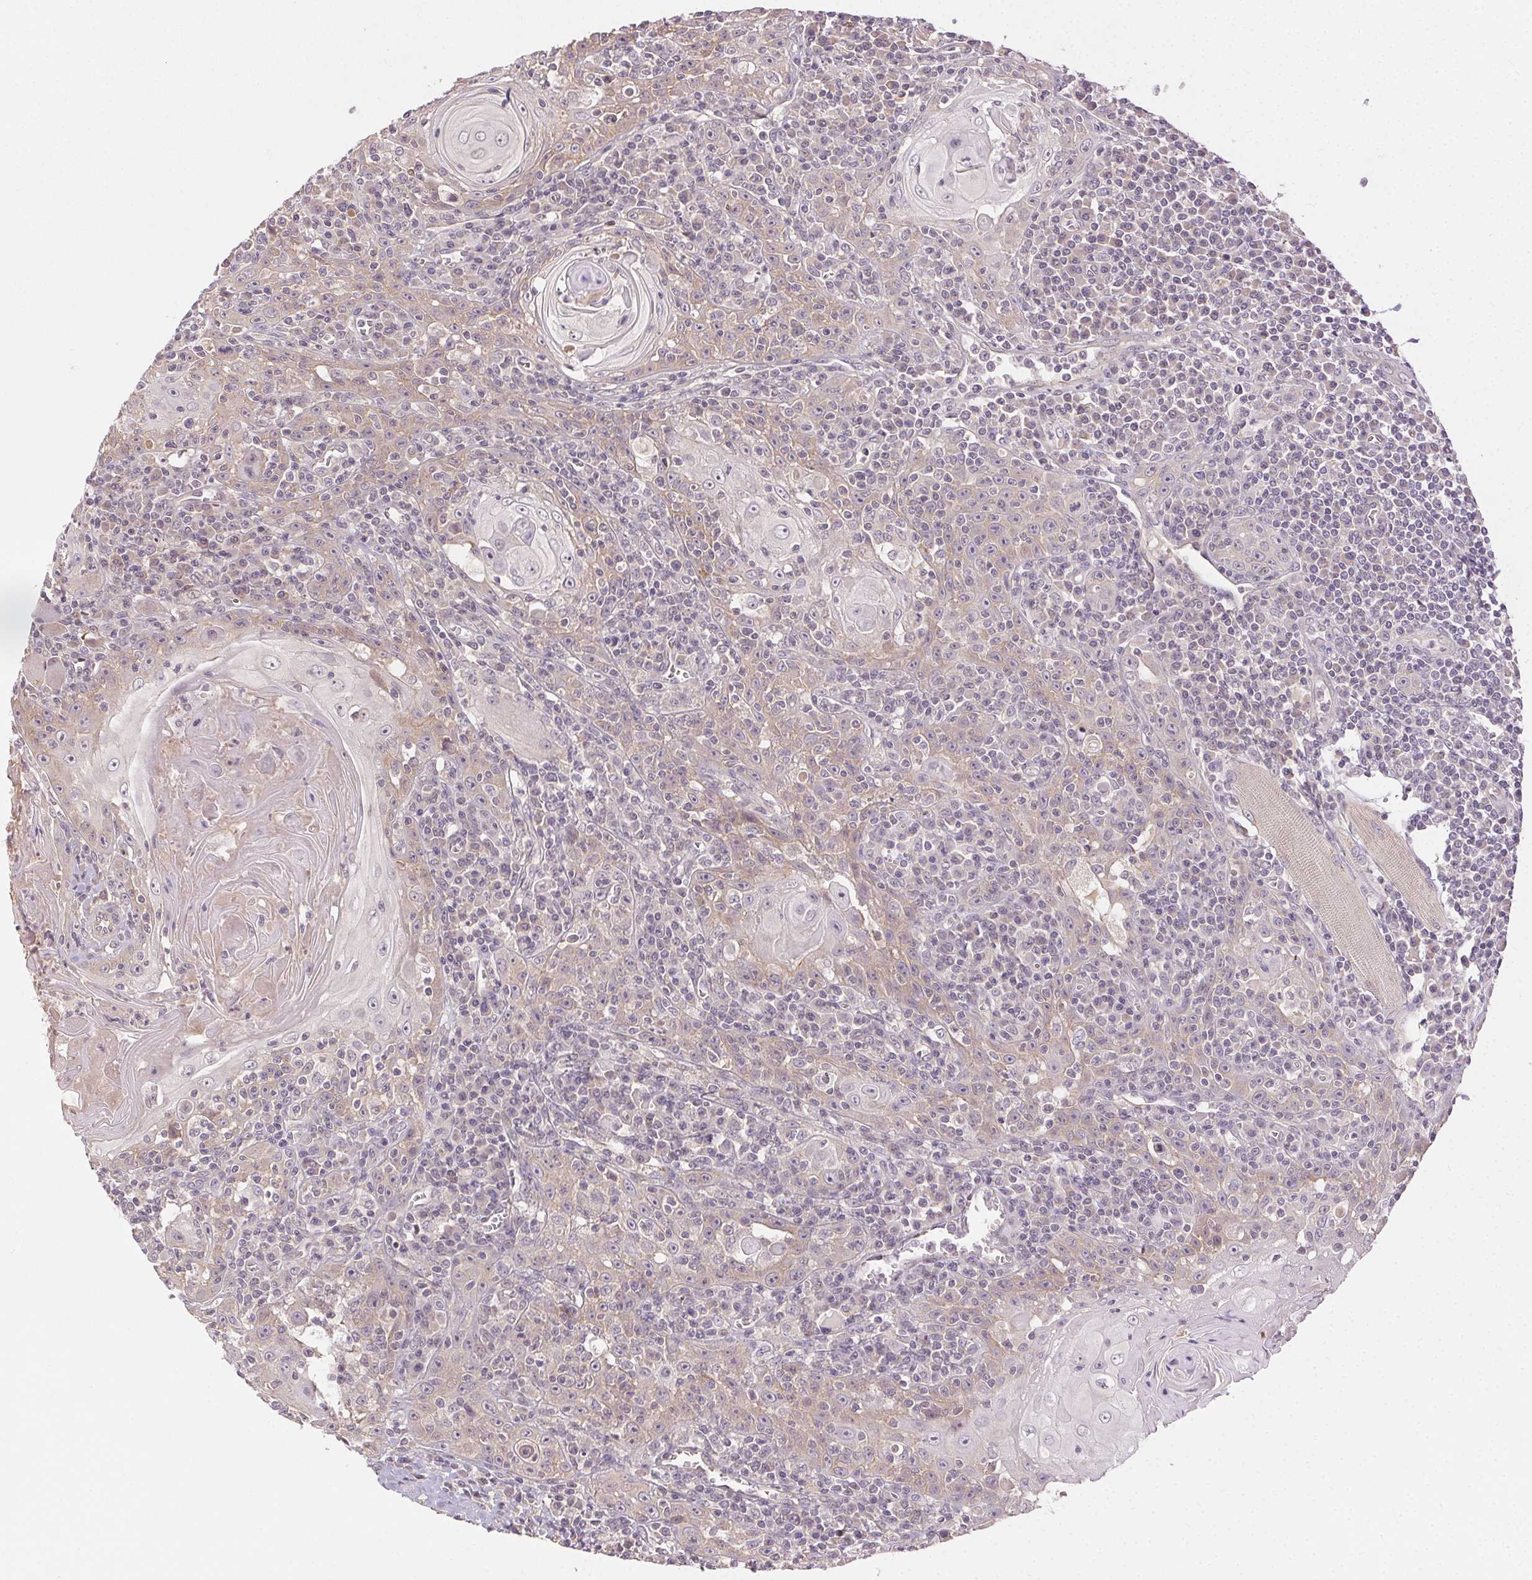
{"staining": {"intensity": "weak", "quantity": "25%-75%", "location": "cytoplasmic/membranous"}, "tissue": "head and neck cancer", "cell_type": "Tumor cells", "image_type": "cancer", "snomed": [{"axis": "morphology", "description": "Squamous cell carcinoma, NOS"}, {"axis": "topography", "description": "Head-Neck"}], "caption": "Head and neck cancer (squamous cell carcinoma) stained with DAB immunohistochemistry (IHC) exhibits low levels of weak cytoplasmic/membranous expression in about 25%-75% of tumor cells.", "gene": "ATP1B3", "patient": {"sex": "male", "age": 52}}